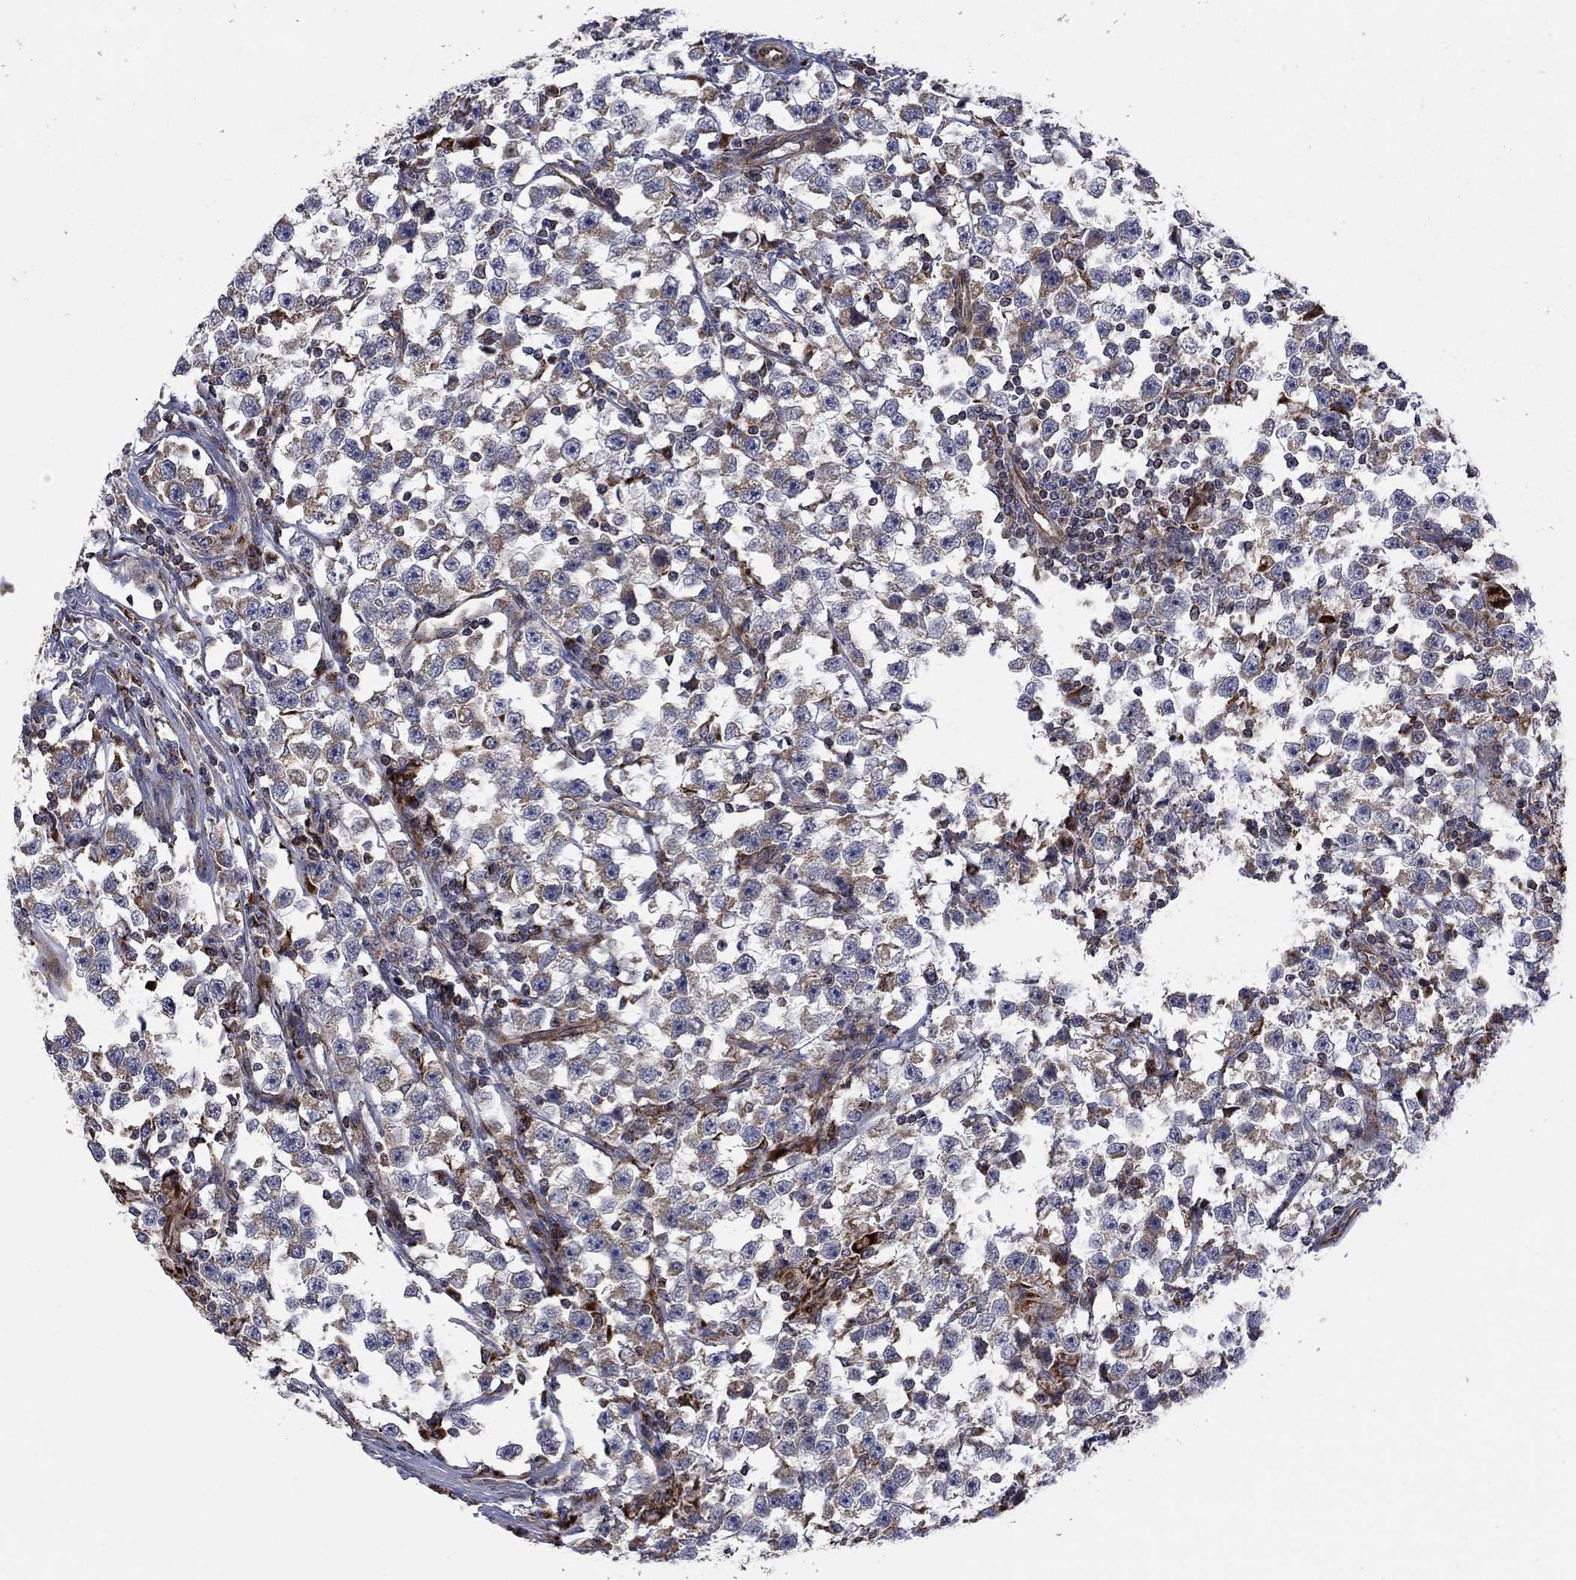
{"staining": {"intensity": "moderate", "quantity": "25%-75%", "location": "cytoplasmic/membranous"}, "tissue": "testis cancer", "cell_type": "Tumor cells", "image_type": "cancer", "snomed": [{"axis": "morphology", "description": "Seminoma, NOS"}, {"axis": "topography", "description": "Testis"}], "caption": "This histopathology image demonstrates immunohistochemistry staining of human testis cancer, with medium moderate cytoplasmic/membranous staining in about 25%-75% of tumor cells.", "gene": "NDUFC1", "patient": {"sex": "male", "age": 33}}